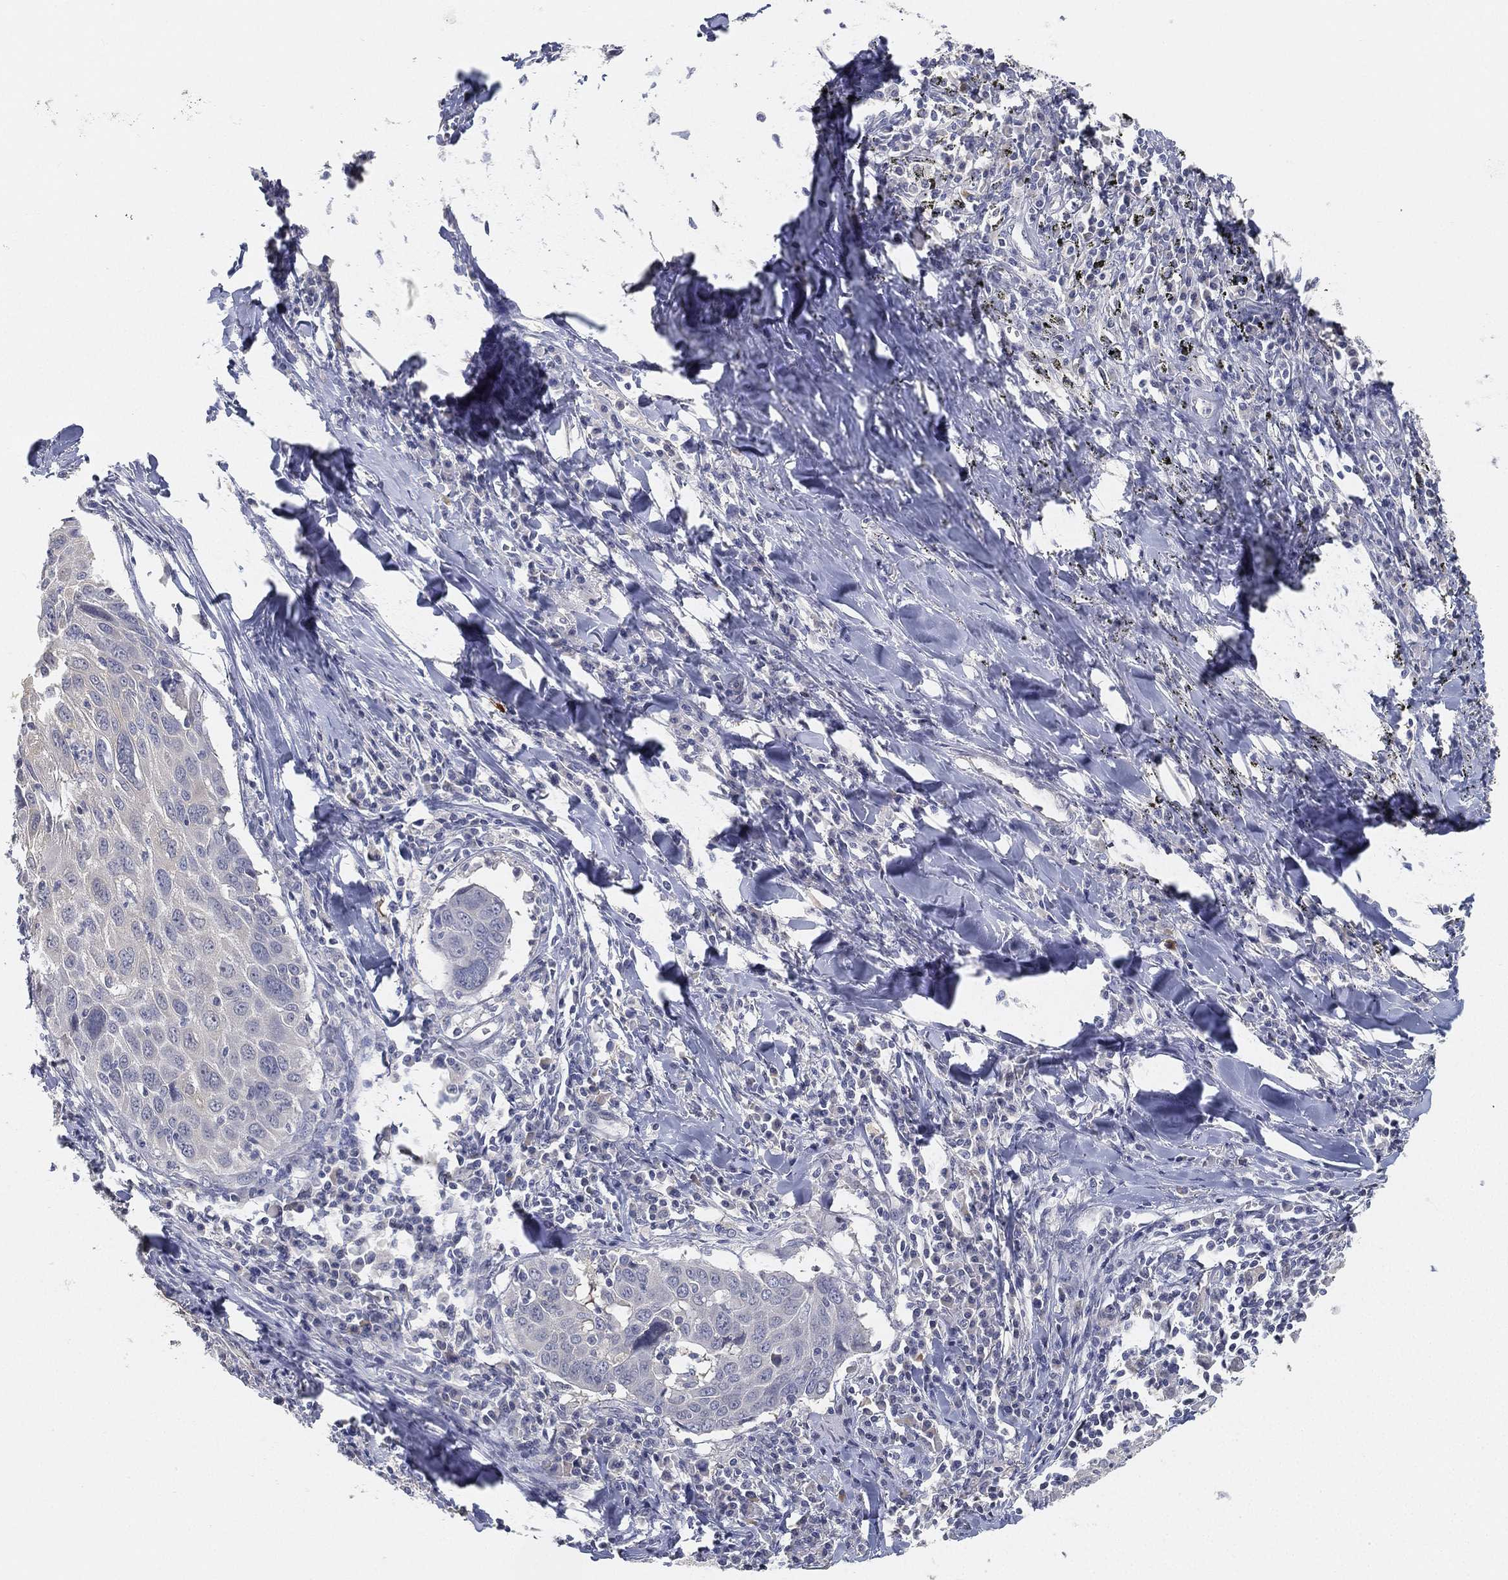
{"staining": {"intensity": "negative", "quantity": "none", "location": "none"}, "tissue": "lung cancer", "cell_type": "Tumor cells", "image_type": "cancer", "snomed": [{"axis": "morphology", "description": "Squamous cell carcinoma, NOS"}, {"axis": "topography", "description": "Lung"}], "caption": "Immunohistochemistry (IHC) photomicrograph of lung cancer (squamous cell carcinoma) stained for a protein (brown), which shows no expression in tumor cells.", "gene": "GPR61", "patient": {"sex": "male", "age": 57}}